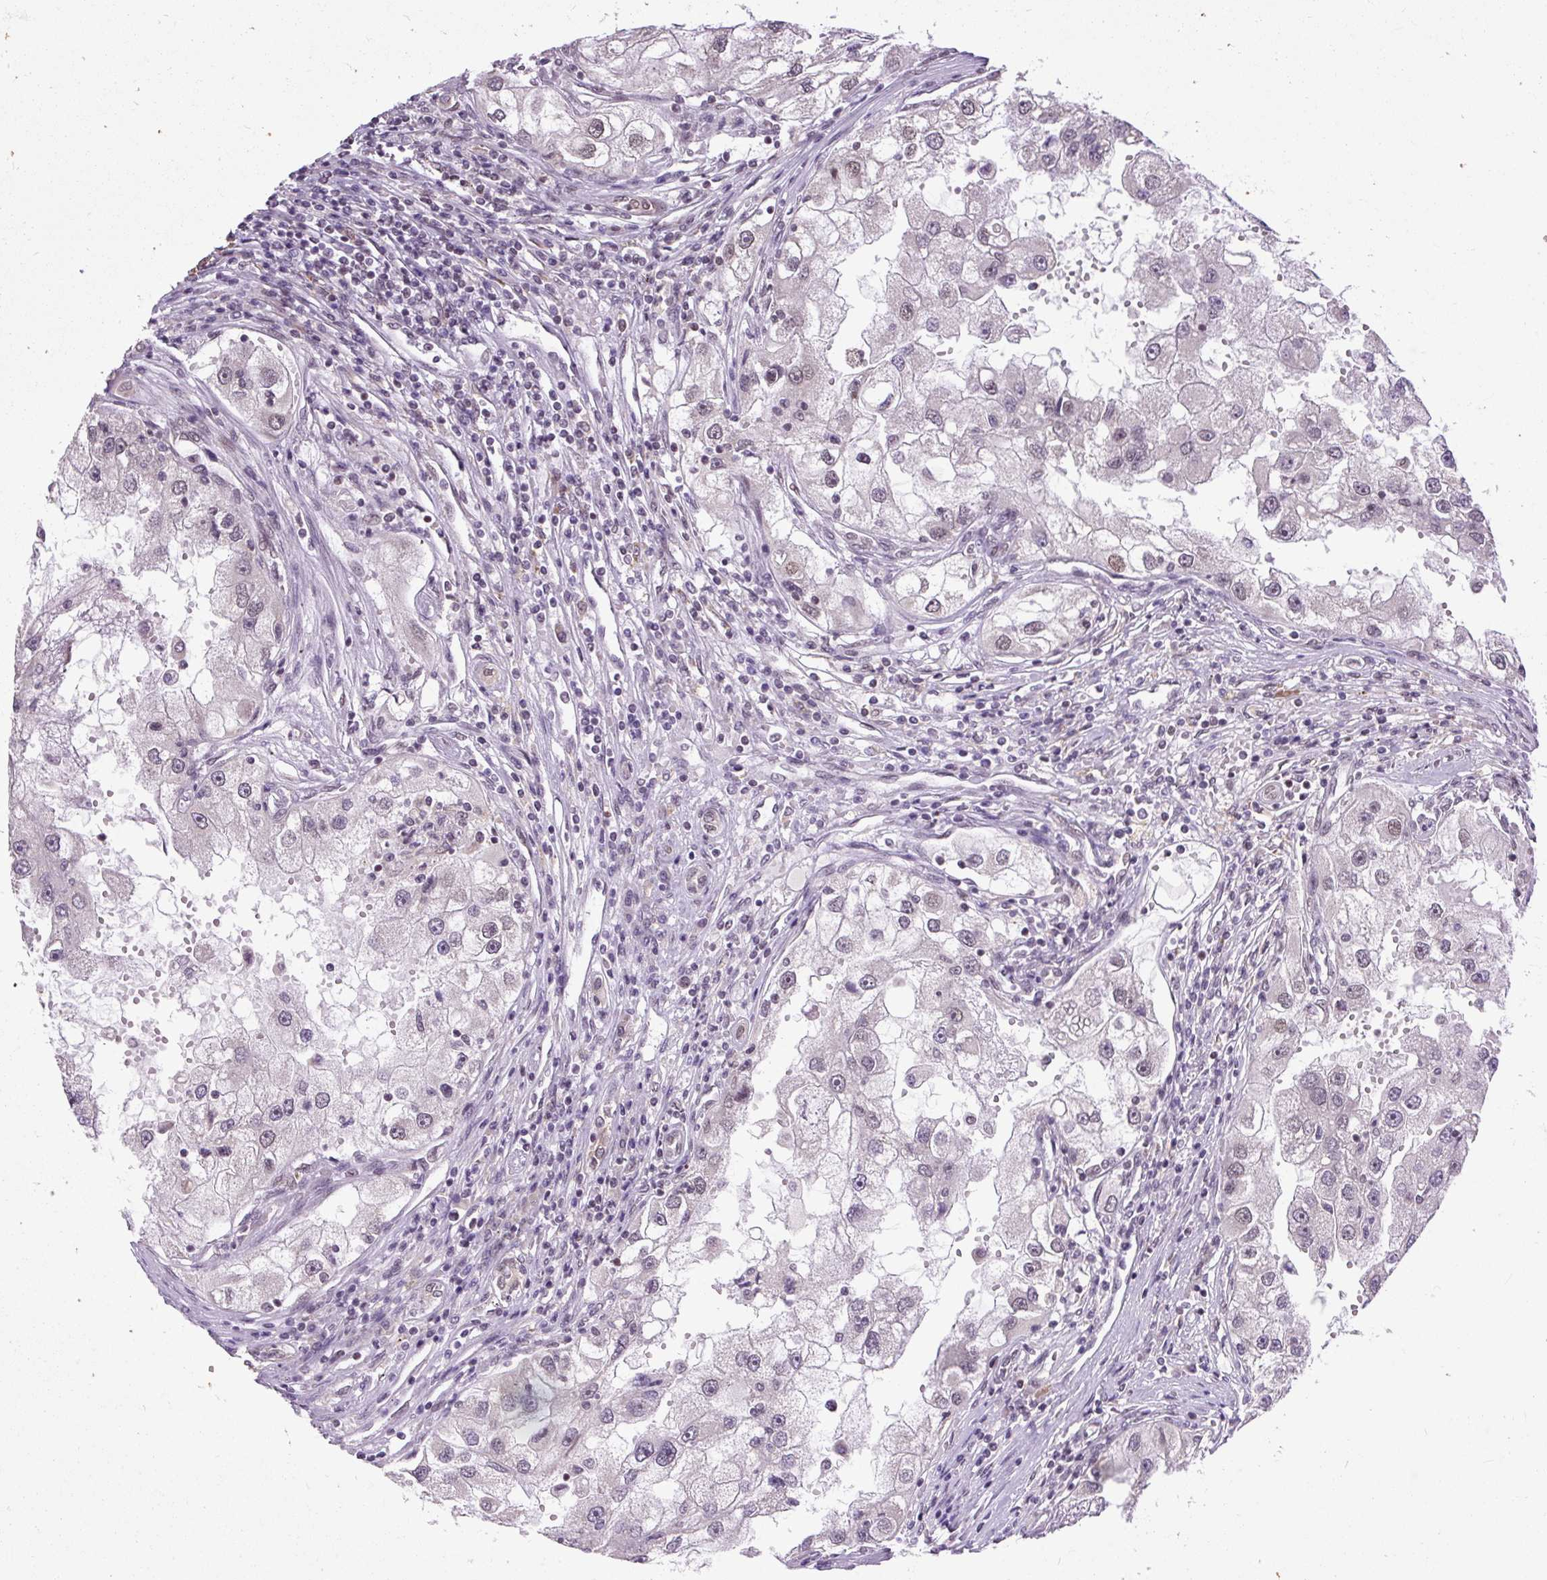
{"staining": {"intensity": "weak", "quantity": "25%-75%", "location": "nuclear"}, "tissue": "renal cancer", "cell_type": "Tumor cells", "image_type": "cancer", "snomed": [{"axis": "morphology", "description": "Adenocarcinoma, NOS"}, {"axis": "topography", "description": "Kidney"}], "caption": "This photomicrograph shows renal adenocarcinoma stained with immunohistochemistry (IHC) to label a protein in brown. The nuclear of tumor cells show weak positivity for the protein. Nuclei are counter-stained blue.", "gene": "ZNF672", "patient": {"sex": "male", "age": 63}}